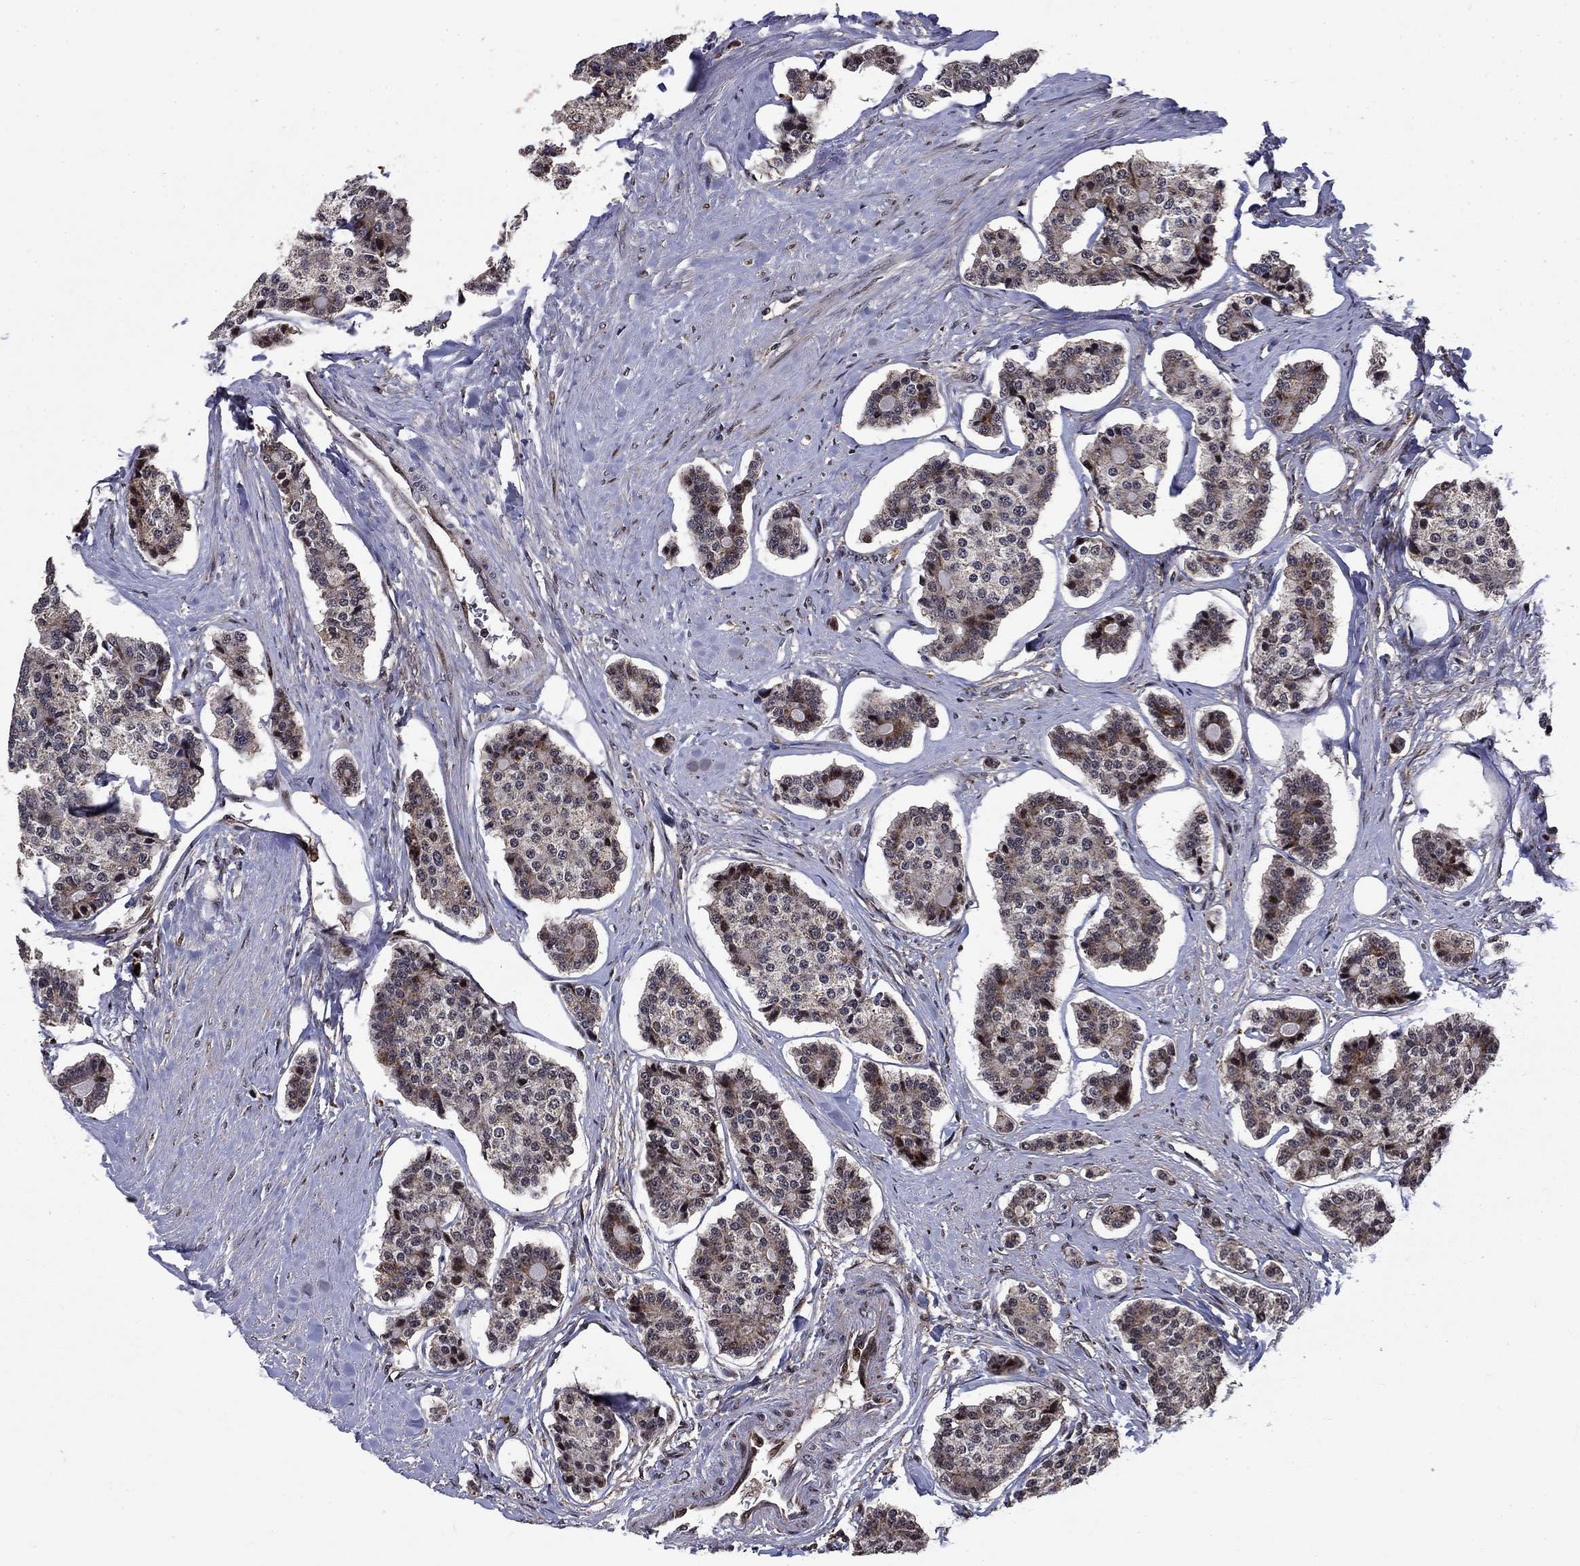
{"staining": {"intensity": "moderate", "quantity": "<25%", "location": "cytoplasmic/membranous,nuclear"}, "tissue": "carcinoid", "cell_type": "Tumor cells", "image_type": "cancer", "snomed": [{"axis": "morphology", "description": "Carcinoid, malignant, NOS"}, {"axis": "topography", "description": "Small intestine"}], "caption": "Human carcinoid stained with a brown dye demonstrates moderate cytoplasmic/membranous and nuclear positive staining in about <25% of tumor cells.", "gene": "AGTPBP1", "patient": {"sex": "female", "age": 65}}